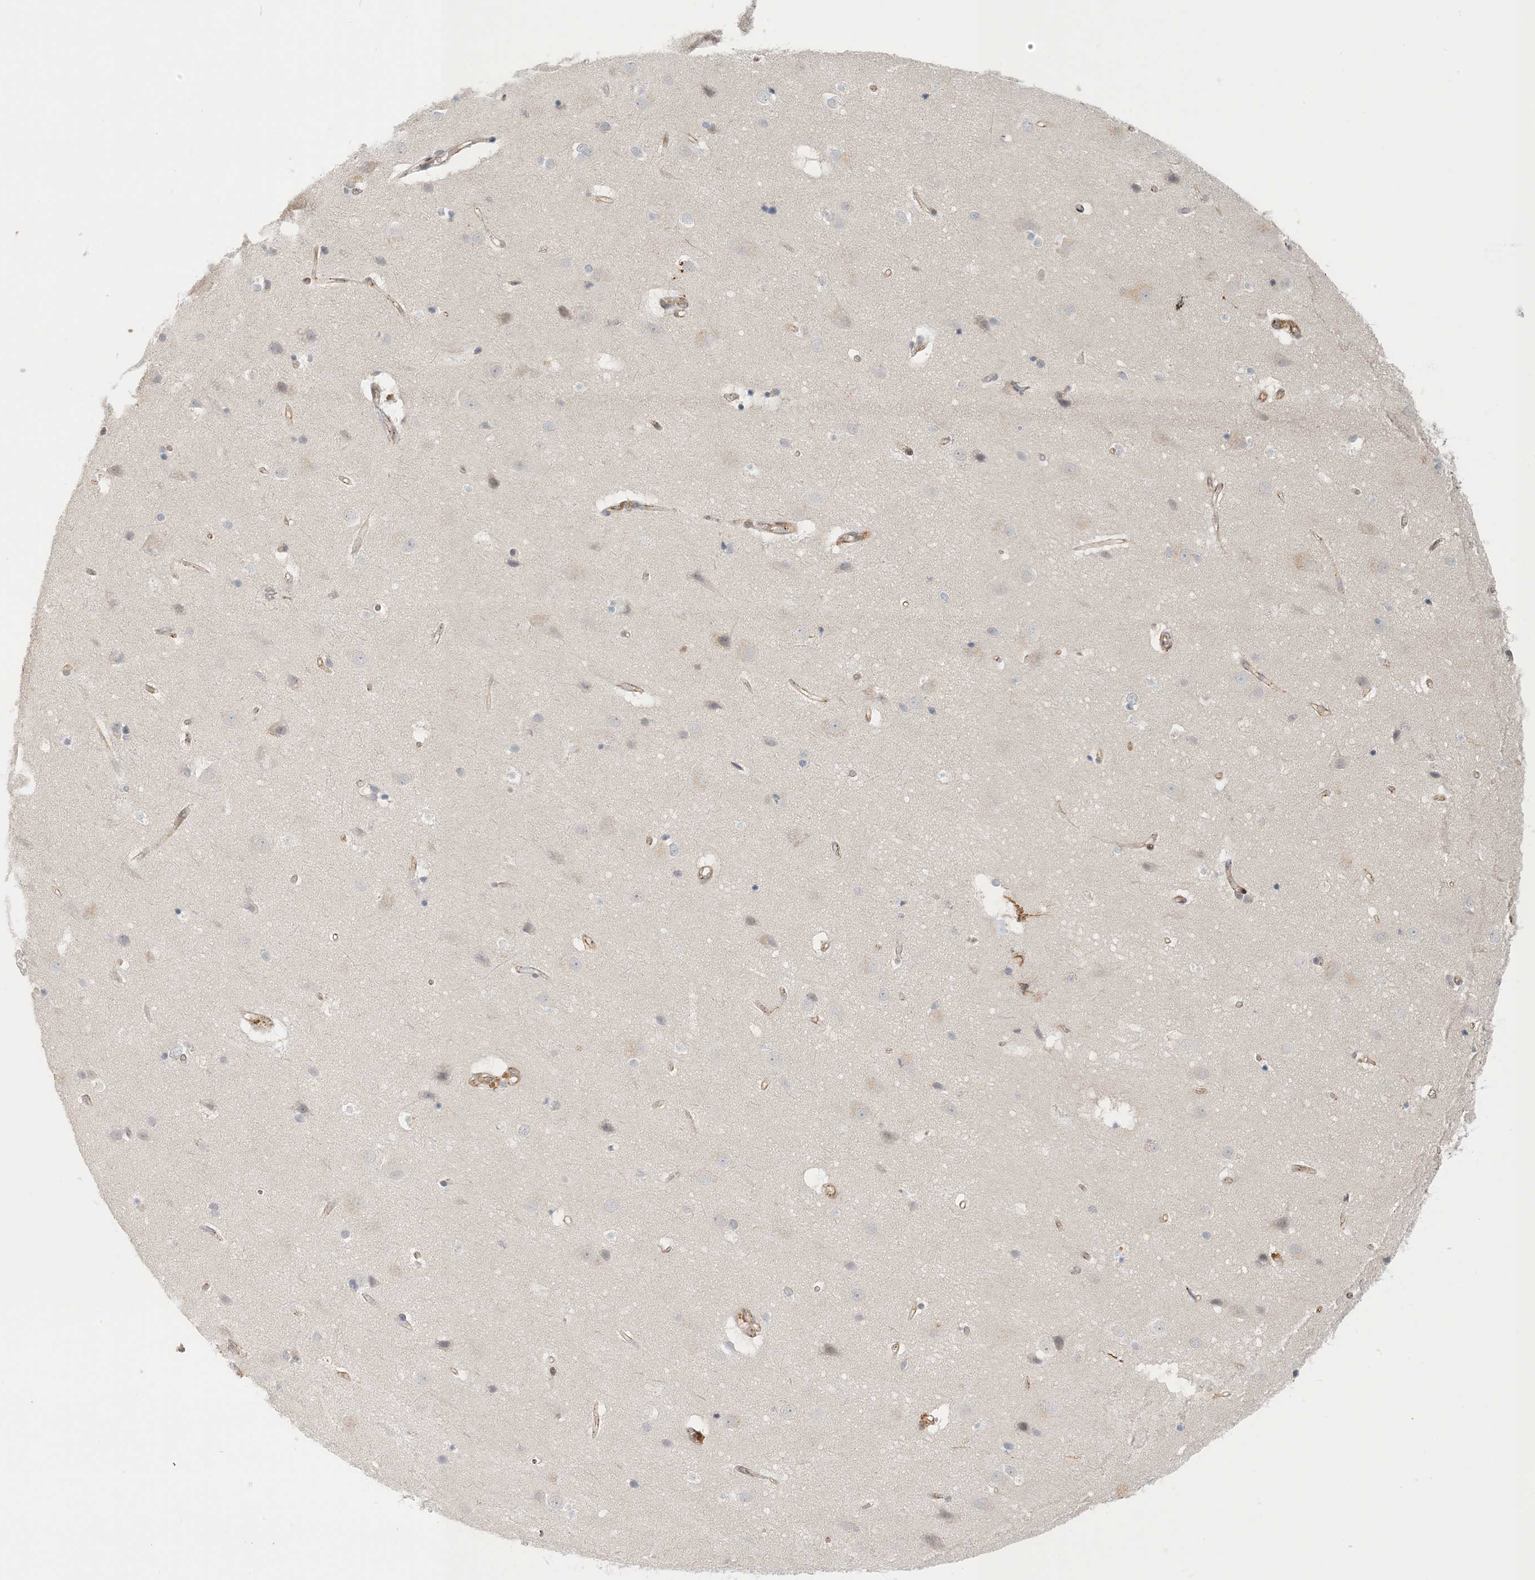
{"staining": {"intensity": "moderate", "quantity": "25%-75%", "location": "cytoplasmic/membranous"}, "tissue": "cerebral cortex", "cell_type": "Endothelial cells", "image_type": "normal", "snomed": [{"axis": "morphology", "description": "Normal tissue, NOS"}, {"axis": "topography", "description": "Cerebral cortex"}], "caption": "Human cerebral cortex stained for a protein (brown) demonstrates moderate cytoplasmic/membranous positive staining in about 25%-75% of endothelial cells.", "gene": "MAPKBP1", "patient": {"sex": "male", "age": 54}}